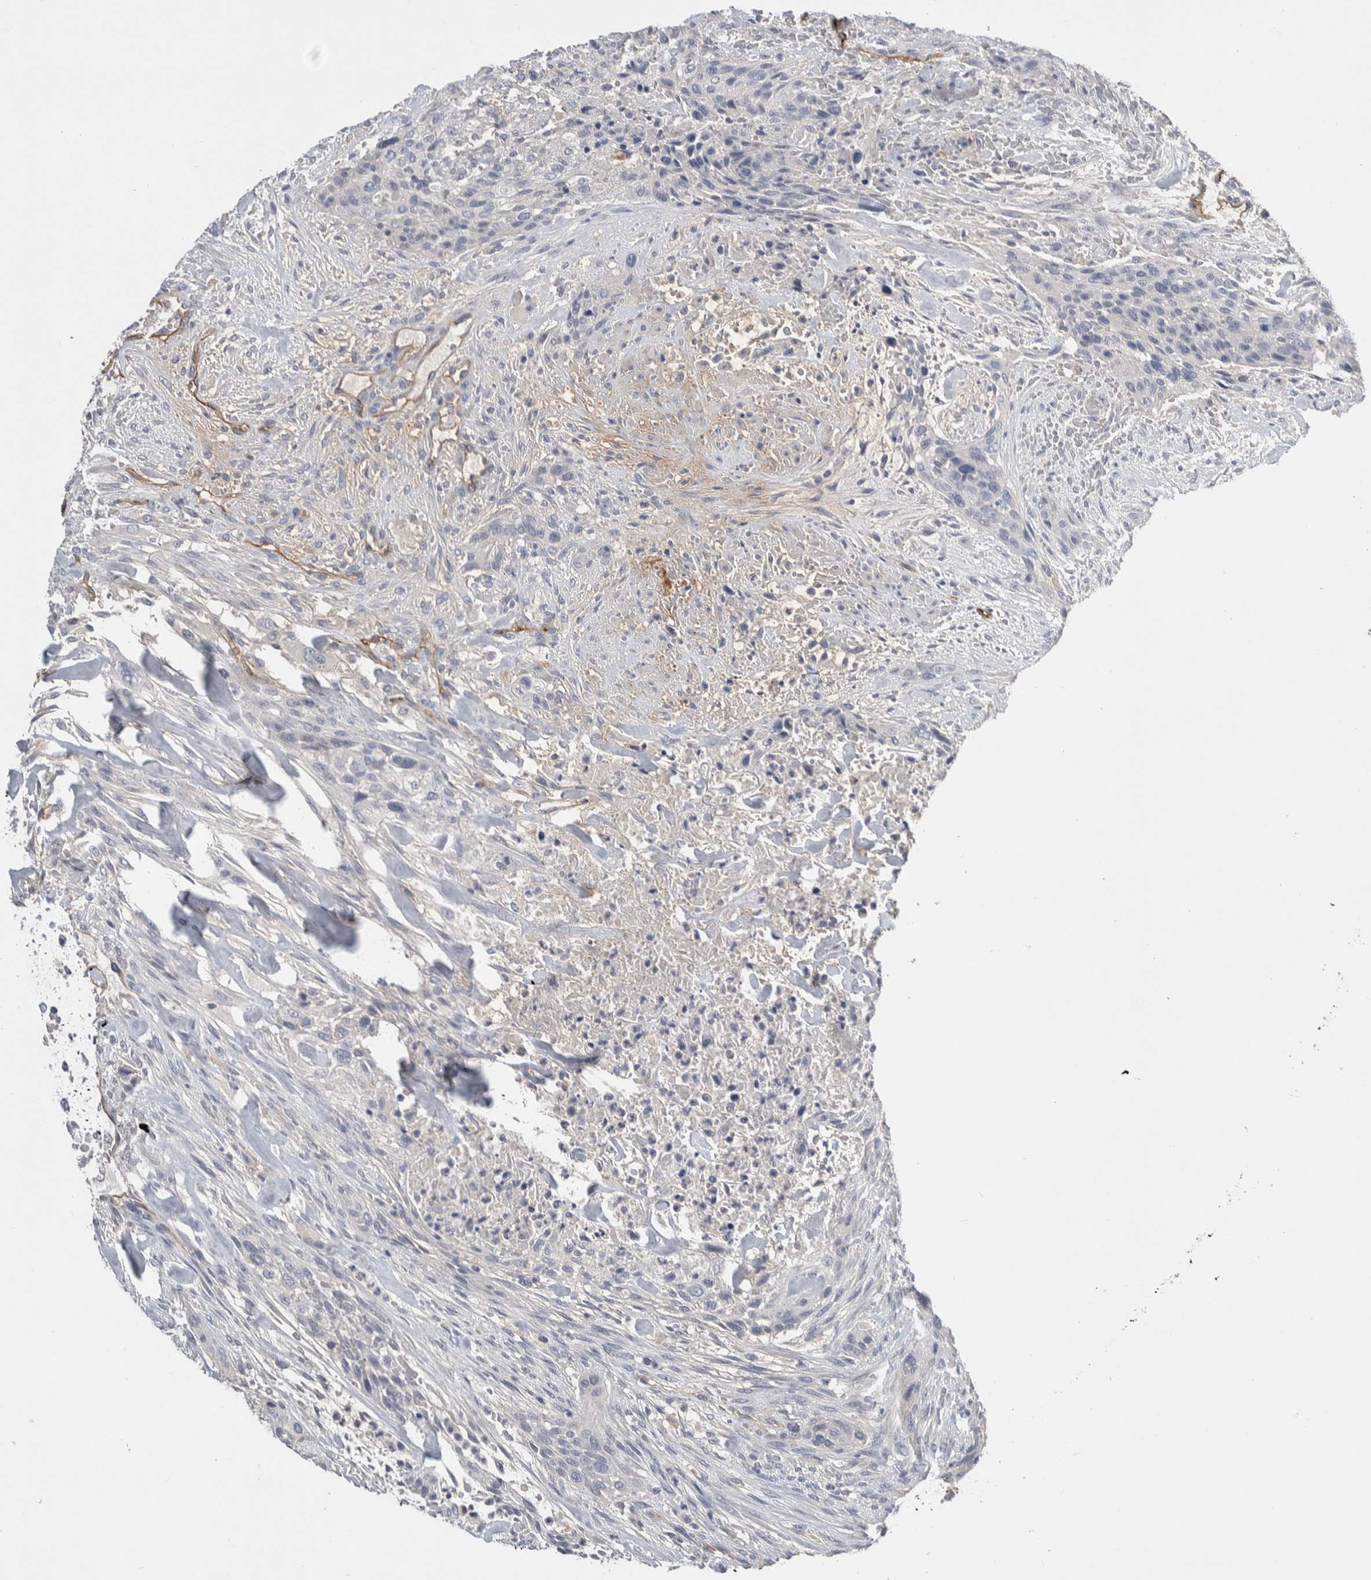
{"staining": {"intensity": "negative", "quantity": "none", "location": "none"}, "tissue": "urothelial cancer", "cell_type": "Tumor cells", "image_type": "cancer", "snomed": [{"axis": "morphology", "description": "Urothelial carcinoma, High grade"}, {"axis": "topography", "description": "Urinary bladder"}], "caption": "This is a histopathology image of immunohistochemistry staining of high-grade urothelial carcinoma, which shows no positivity in tumor cells.", "gene": "CEP131", "patient": {"sex": "male", "age": 35}}